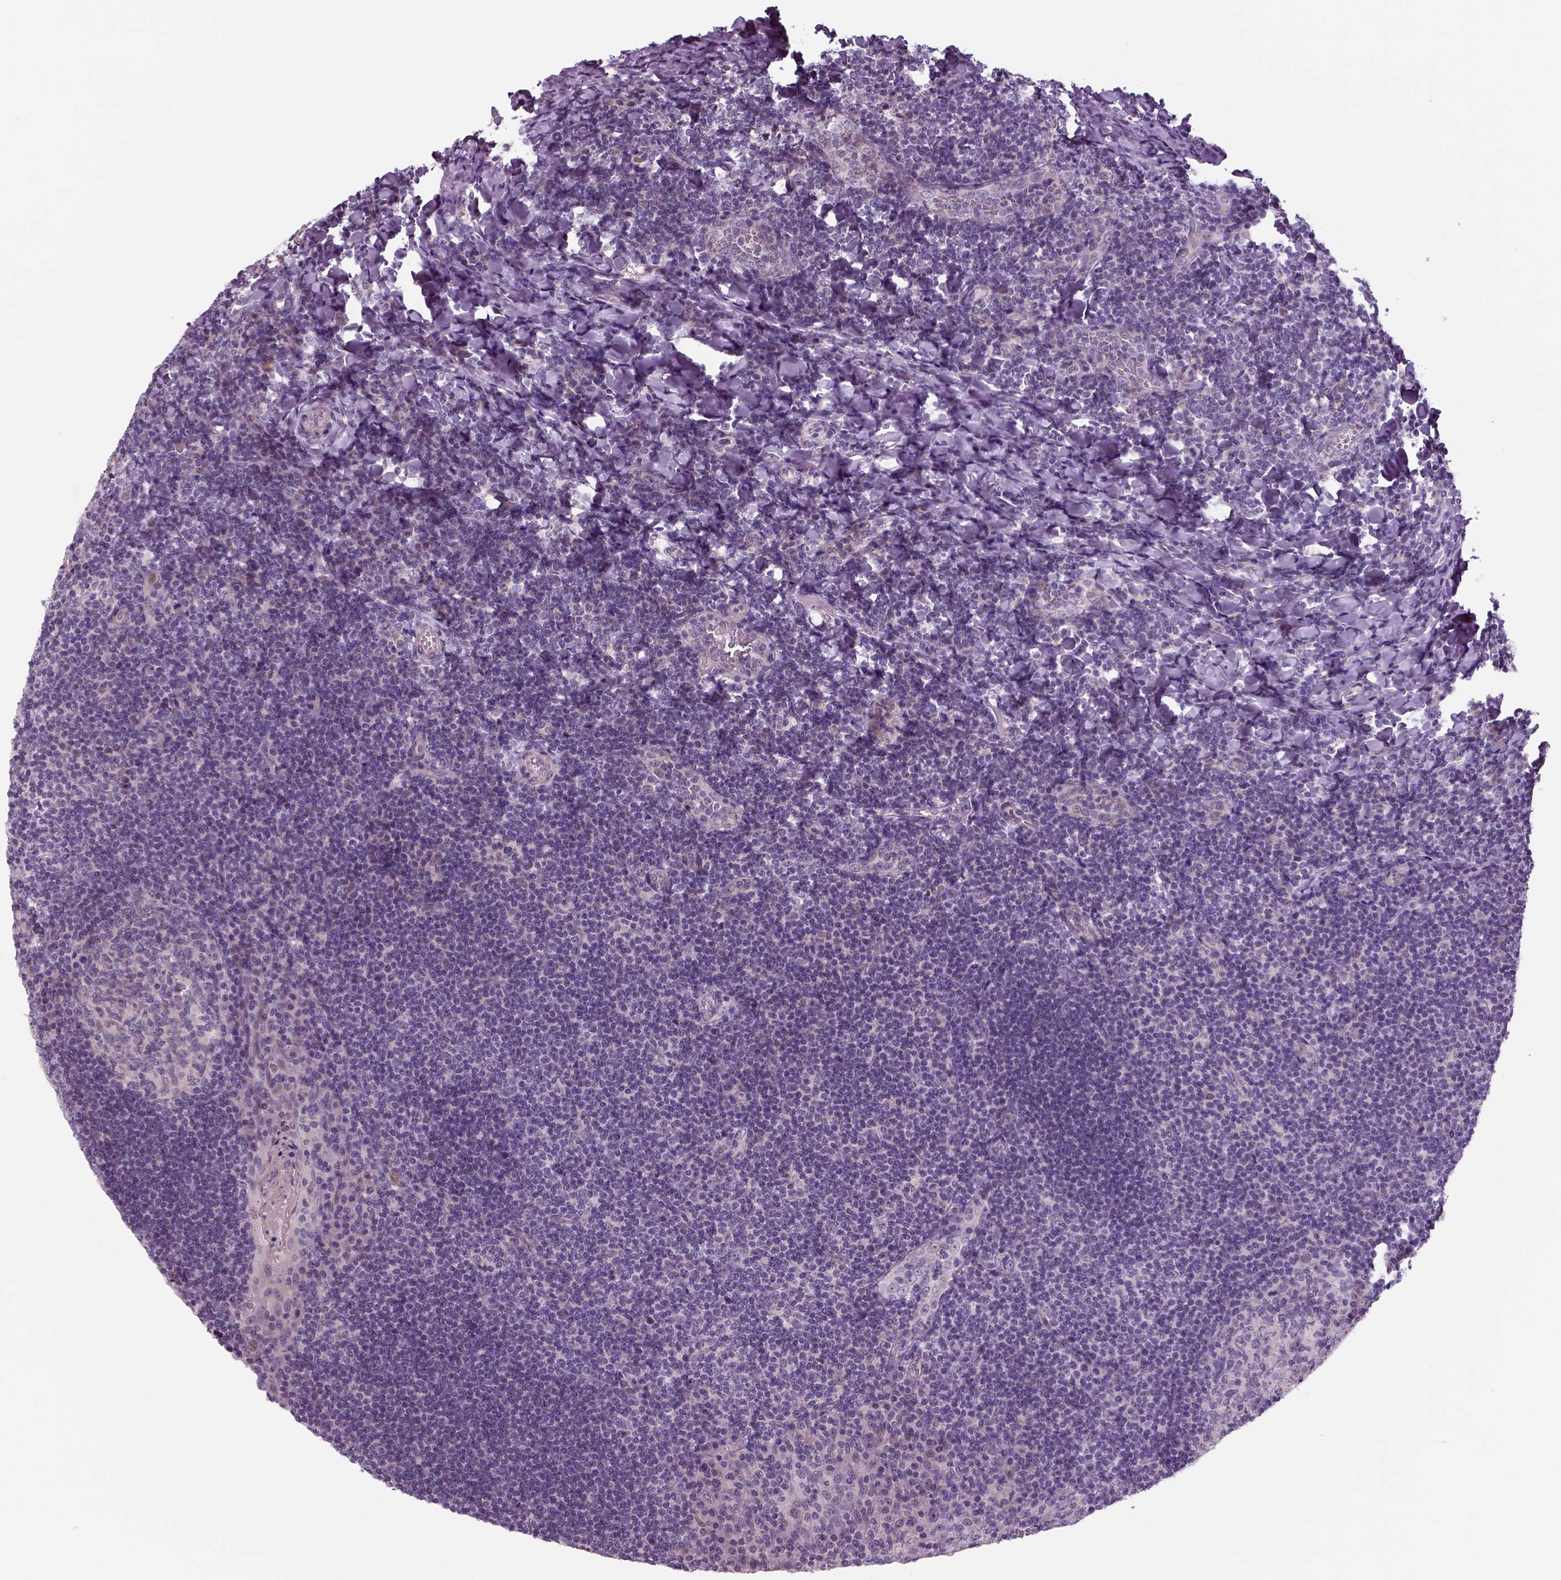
{"staining": {"intensity": "negative", "quantity": "none", "location": "none"}, "tissue": "tonsil", "cell_type": "Germinal center cells", "image_type": "normal", "snomed": [{"axis": "morphology", "description": "Normal tissue, NOS"}, {"axis": "topography", "description": "Tonsil"}], "caption": "Immunohistochemistry micrograph of unremarkable tonsil: human tonsil stained with DAB (3,3'-diaminobenzidine) reveals no significant protein positivity in germinal center cells.", "gene": "NECAB1", "patient": {"sex": "male", "age": 17}}